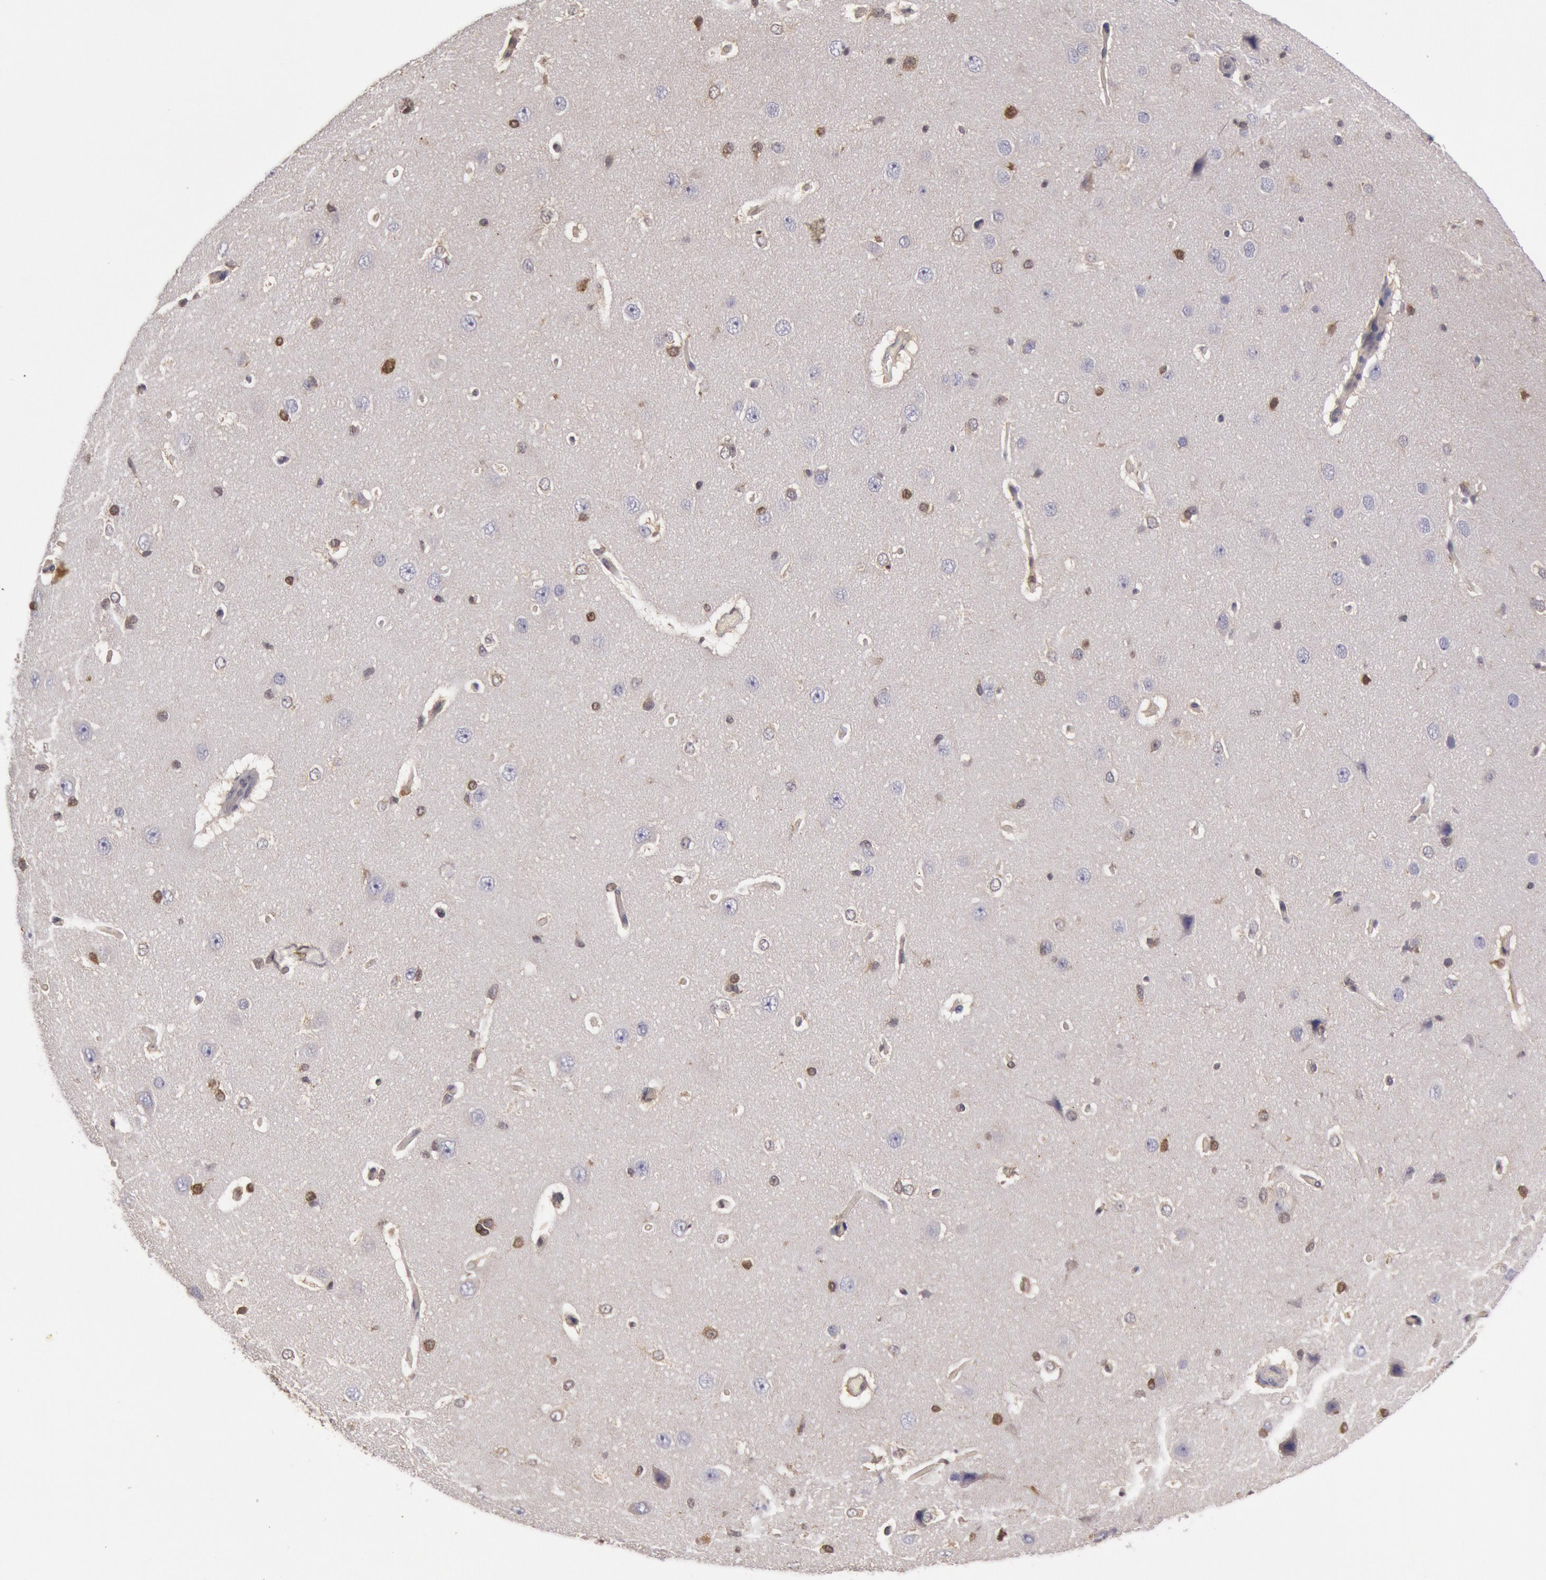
{"staining": {"intensity": "negative", "quantity": "none", "location": "none"}, "tissue": "cerebral cortex", "cell_type": "Endothelial cells", "image_type": "normal", "snomed": [{"axis": "morphology", "description": "Normal tissue, NOS"}, {"axis": "topography", "description": "Cerebral cortex"}], "caption": "Endothelial cells show no significant positivity in unremarkable cerebral cortex. (DAB immunohistochemistry, high magnification).", "gene": "MPST", "patient": {"sex": "female", "age": 45}}